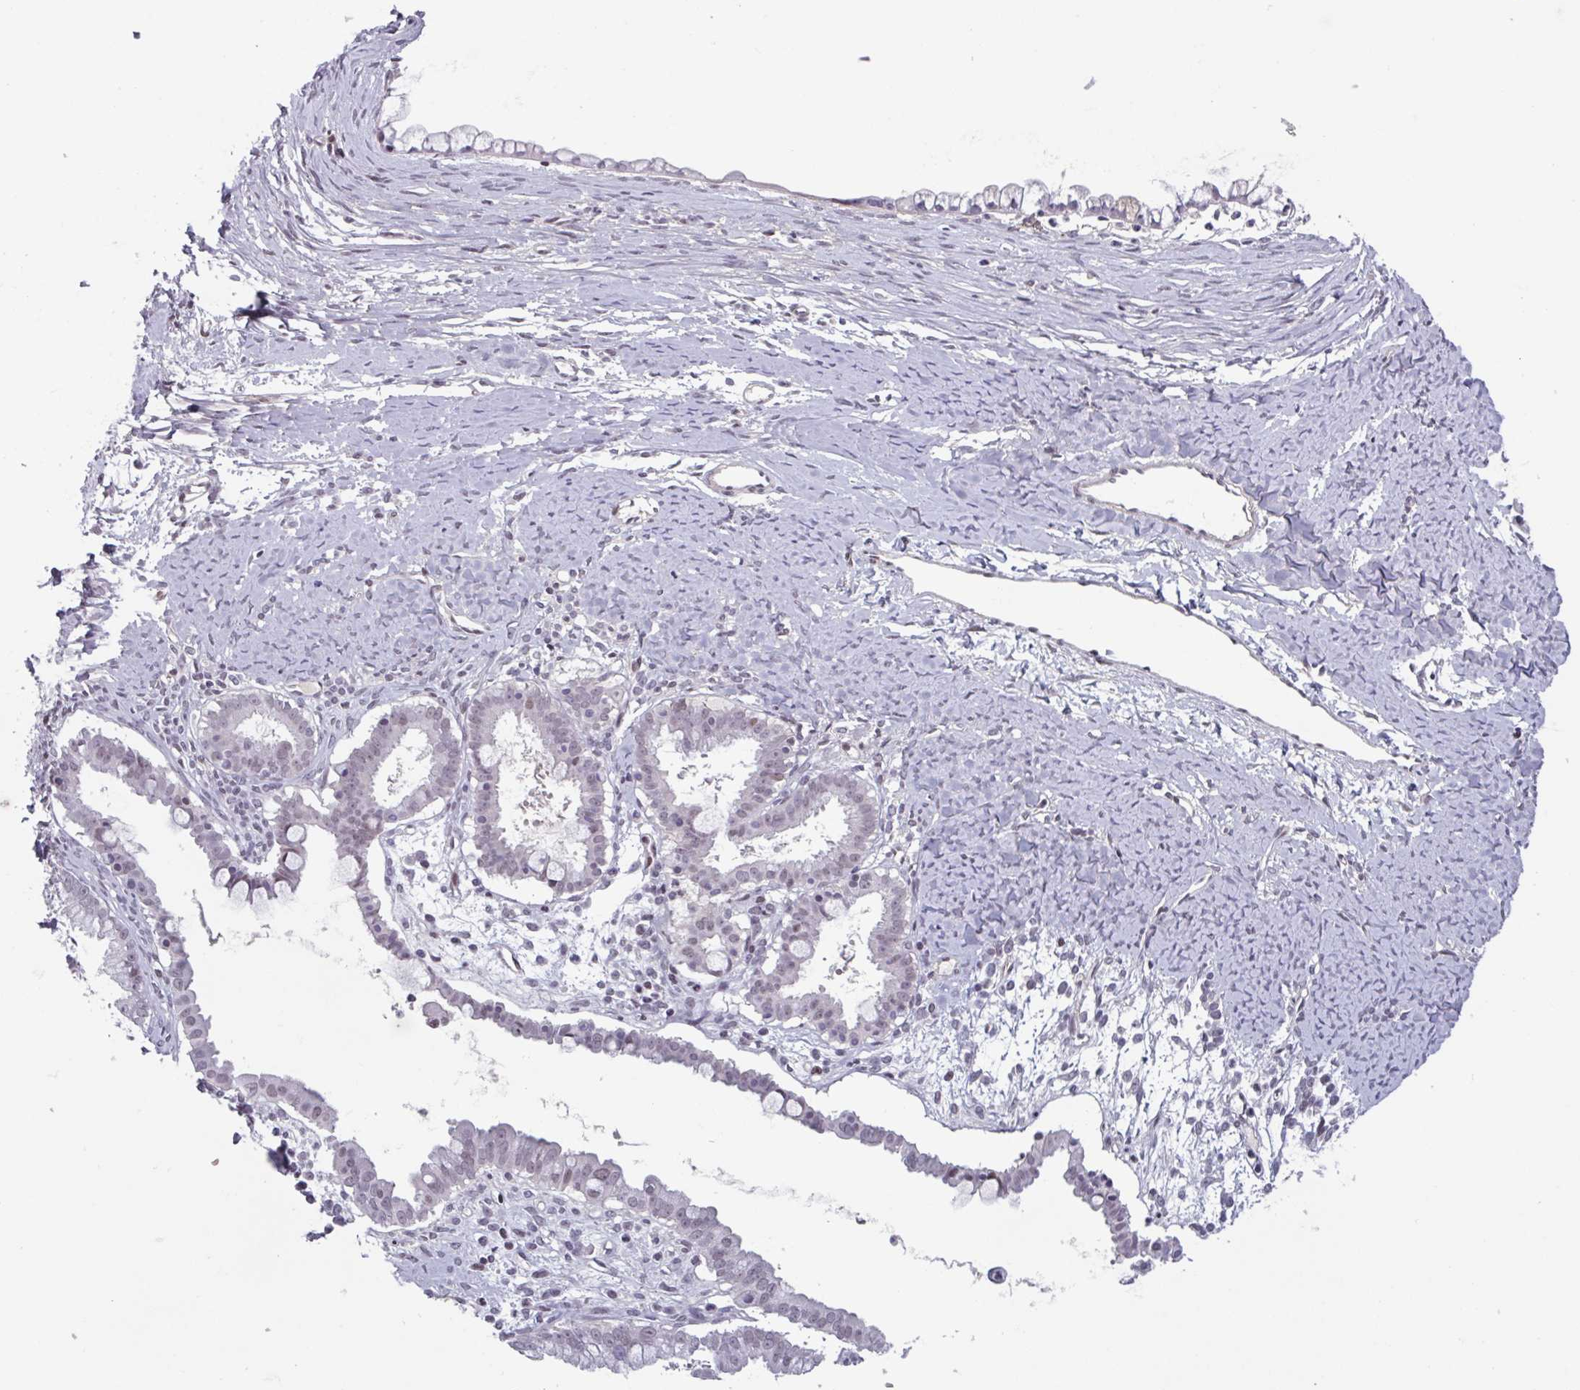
{"staining": {"intensity": "negative", "quantity": "none", "location": "none"}, "tissue": "ovarian cancer", "cell_type": "Tumor cells", "image_type": "cancer", "snomed": [{"axis": "morphology", "description": "Cystadenocarcinoma, mucinous, NOS"}, {"axis": "topography", "description": "Ovary"}], "caption": "Ovarian cancer (mucinous cystadenocarcinoma) stained for a protein using IHC shows no positivity tumor cells.", "gene": "ZNF575", "patient": {"sex": "female", "age": 61}}